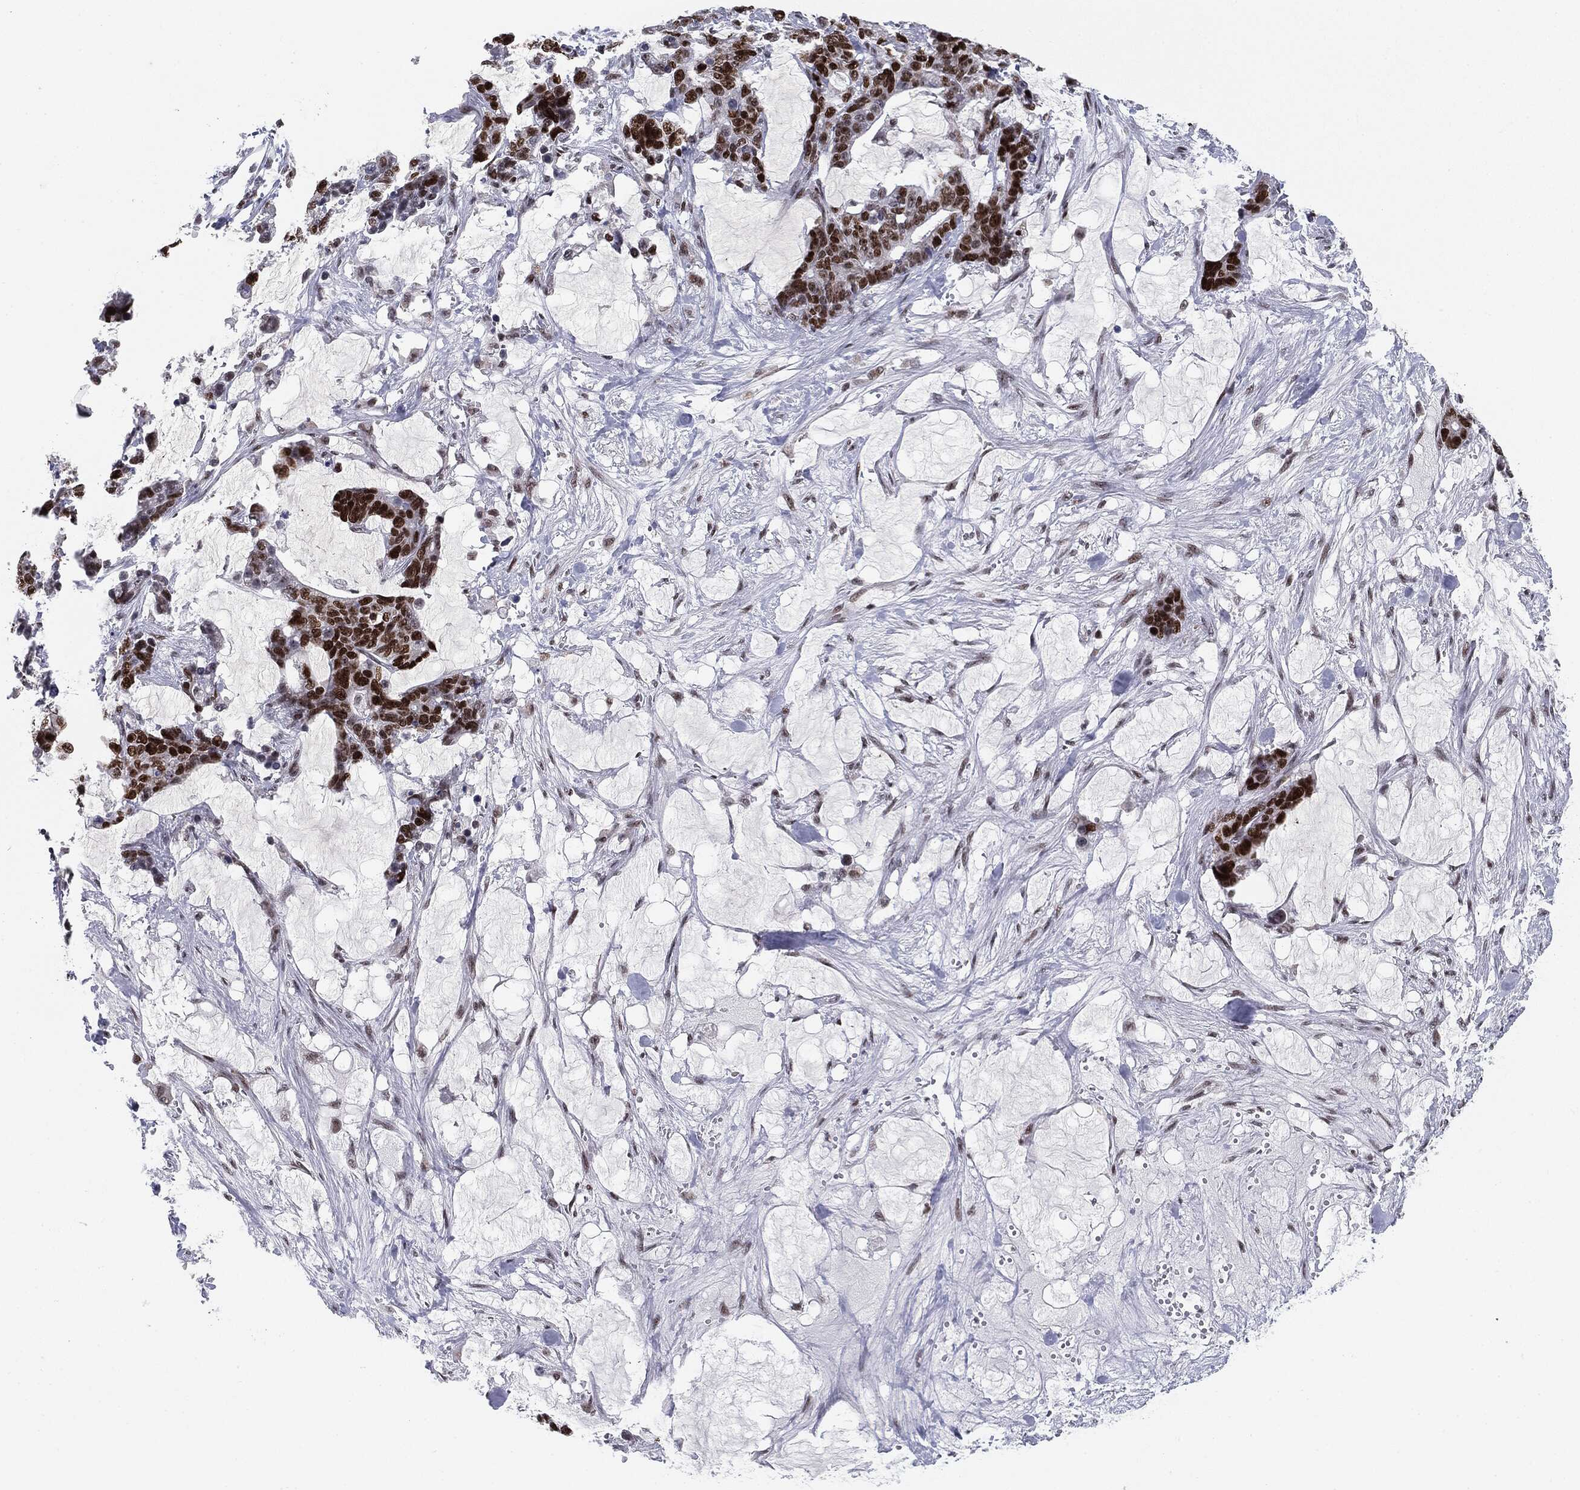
{"staining": {"intensity": "strong", "quantity": ">75%", "location": "nuclear"}, "tissue": "stomach cancer", "cell_type": "Tumor cells", "image_type": "cancer", "snomed": [{"axis": "morphology", "description": "Normal tissue, NOS"}, {"axis": "morphology", "description": "Adenocarcinoma, NOS"}, {"axis": "topography", "description": "Stomach"}], "caption": "DAB (3,3'-diaminobenzidine) immunohistochemical staining of stomach cancer reveals strong nuclear protein staining in approximately >75% of tumor cells.", "gene": "MDC1", "patient": {"sex": "female", "age": 64}}